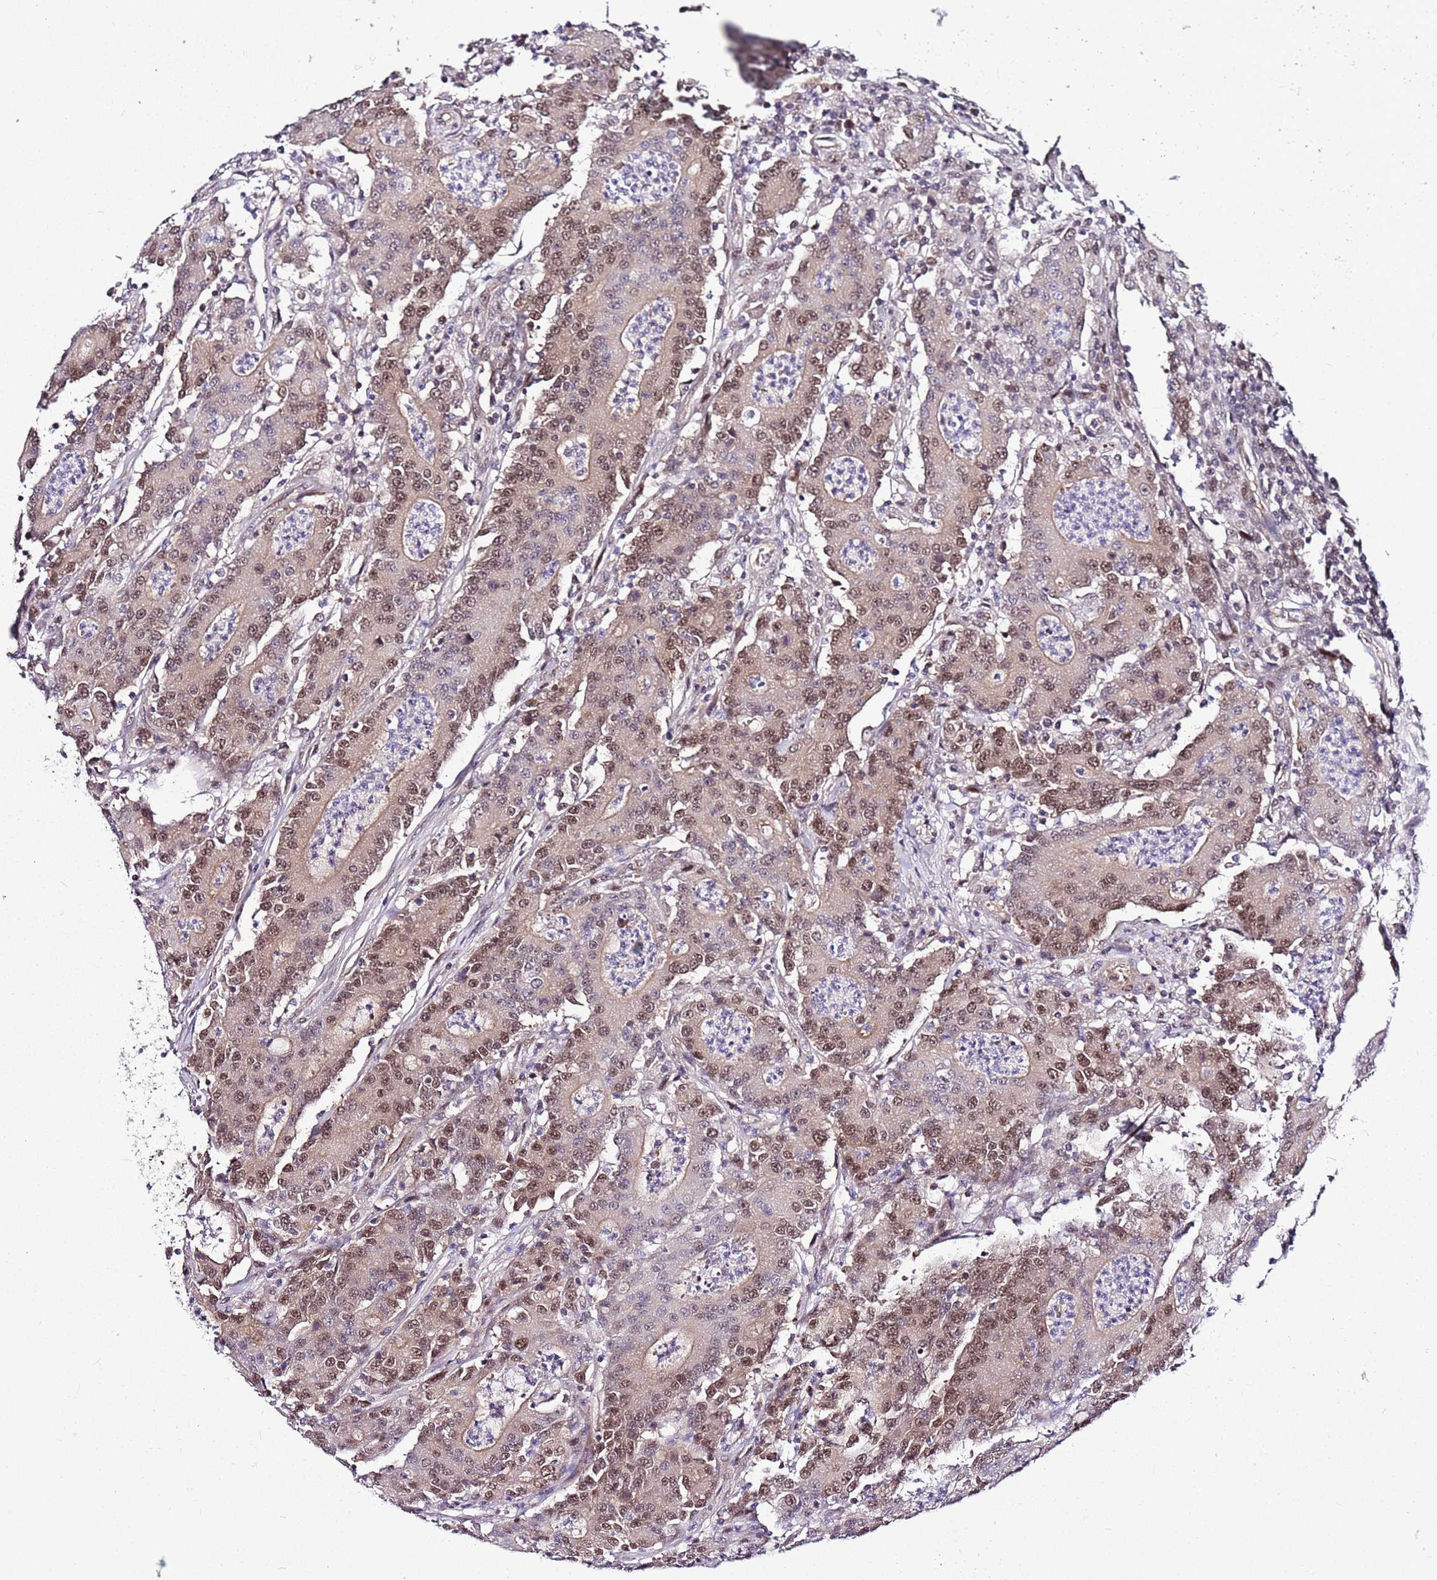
{"staining": {"intensity": "moderate", "quantity": "25%-75%", "location": "nuclear"}, "tissue": "colorectal cancer", "cell_type": "Tumor cells", "image_type": "cancer", "snomed": [{"axis": "morphology", "description": "Adenocarcinoma, NOS"}, {"axis": "topography", "description": "Colon"}], "caption": "Protein positivity by IHC reveals moderate nuclear expression in approximately 25%-75% of tumor cells in colorectal cancer (adenocarcinoma).", "gene": "POLE3", "patient": {"sex": "male", "age": 83}}